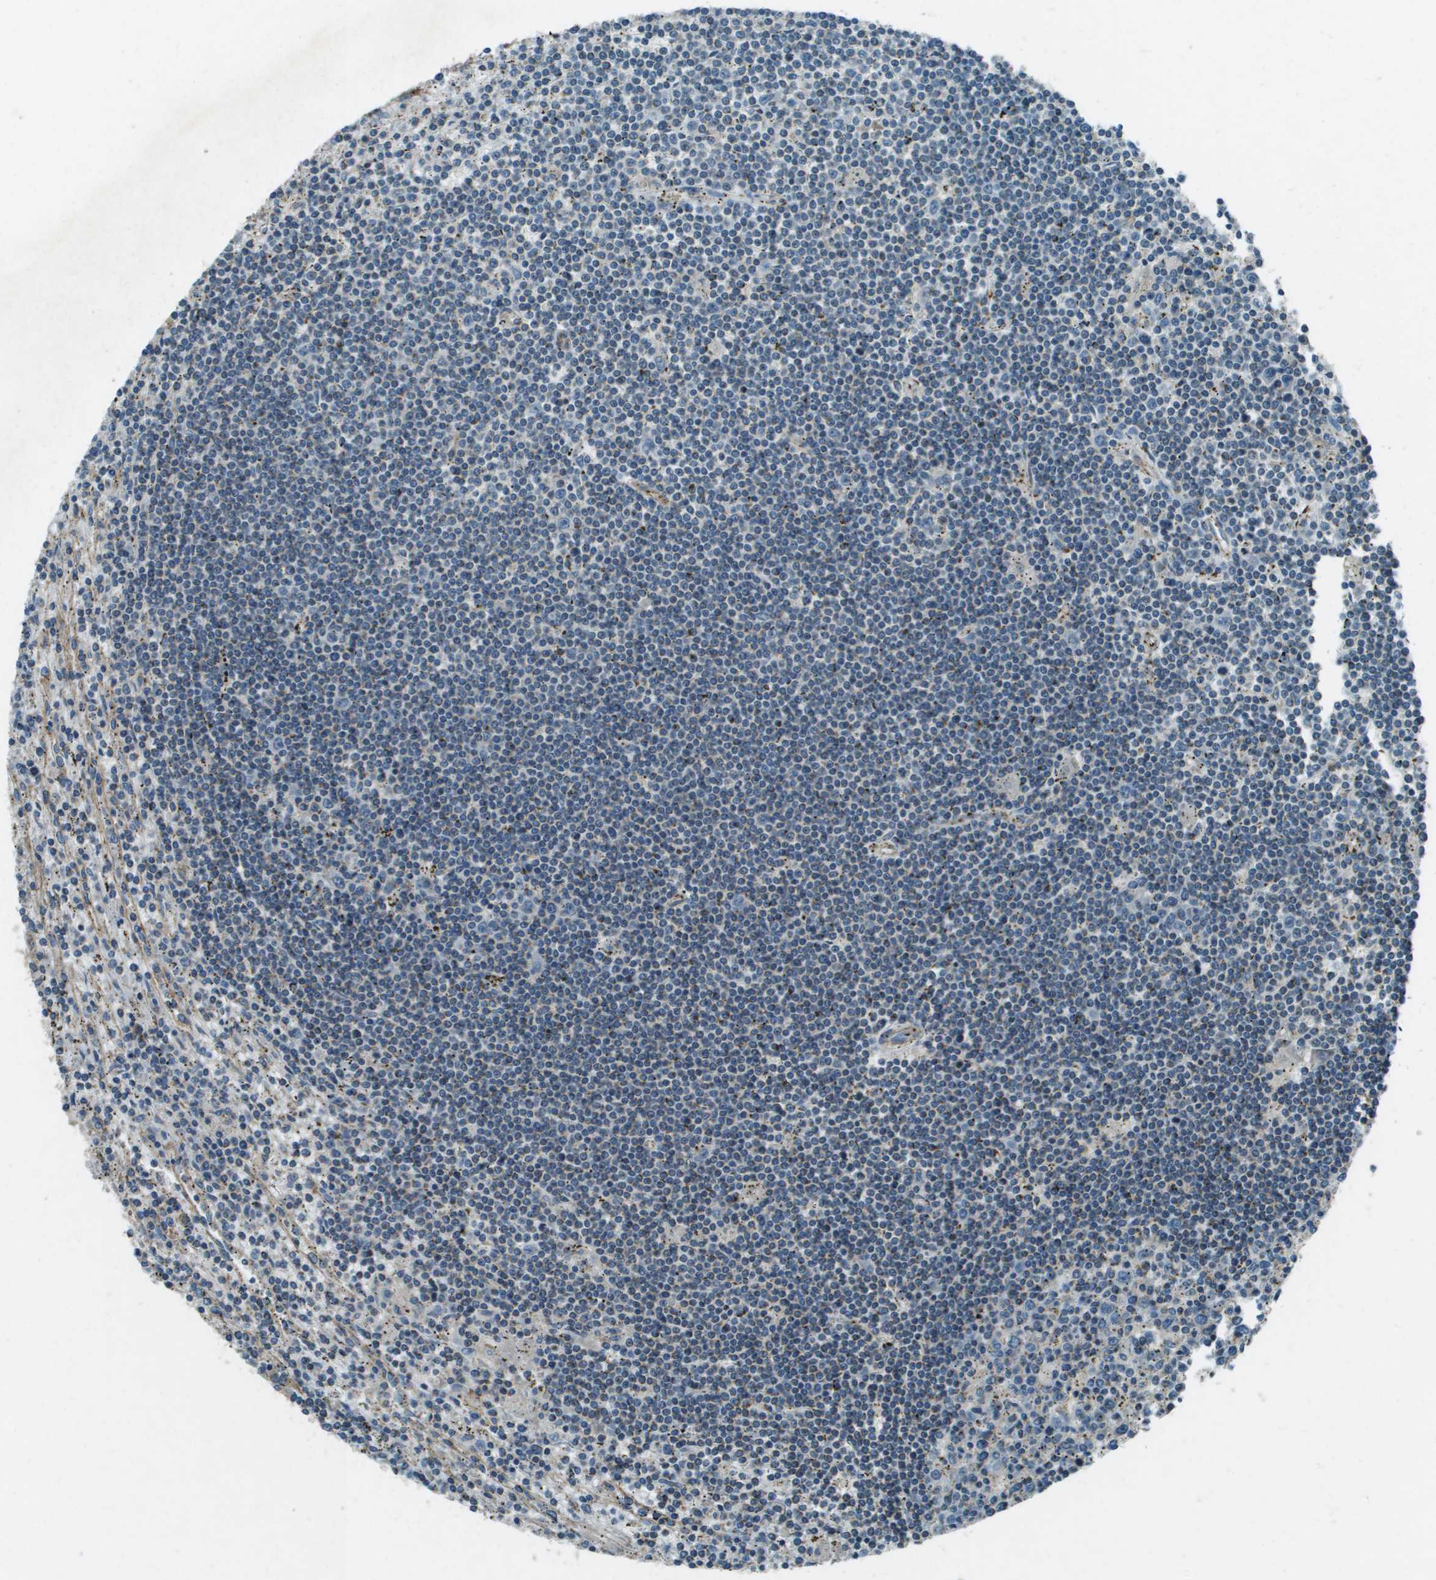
{"staining": {"intensity": "weak", "quantity": "<25%", "location": "cytoplasmic/membranous"}, "tissue": "lymphoma", "cell_type": "Tumor cells", "image_type": "cancer", "snomed": [{"axis": "morphology", "description": "Malignant lymphoma, non-Hodgkin's type, Low grade"}, {"axis": "topography", "description": "Spleen"}], "caption": "Tumor cells are negative for brown protein staining in lymphoma.", "gene": "MIGA1", "patient": {"sex": "male", "age": 76}}